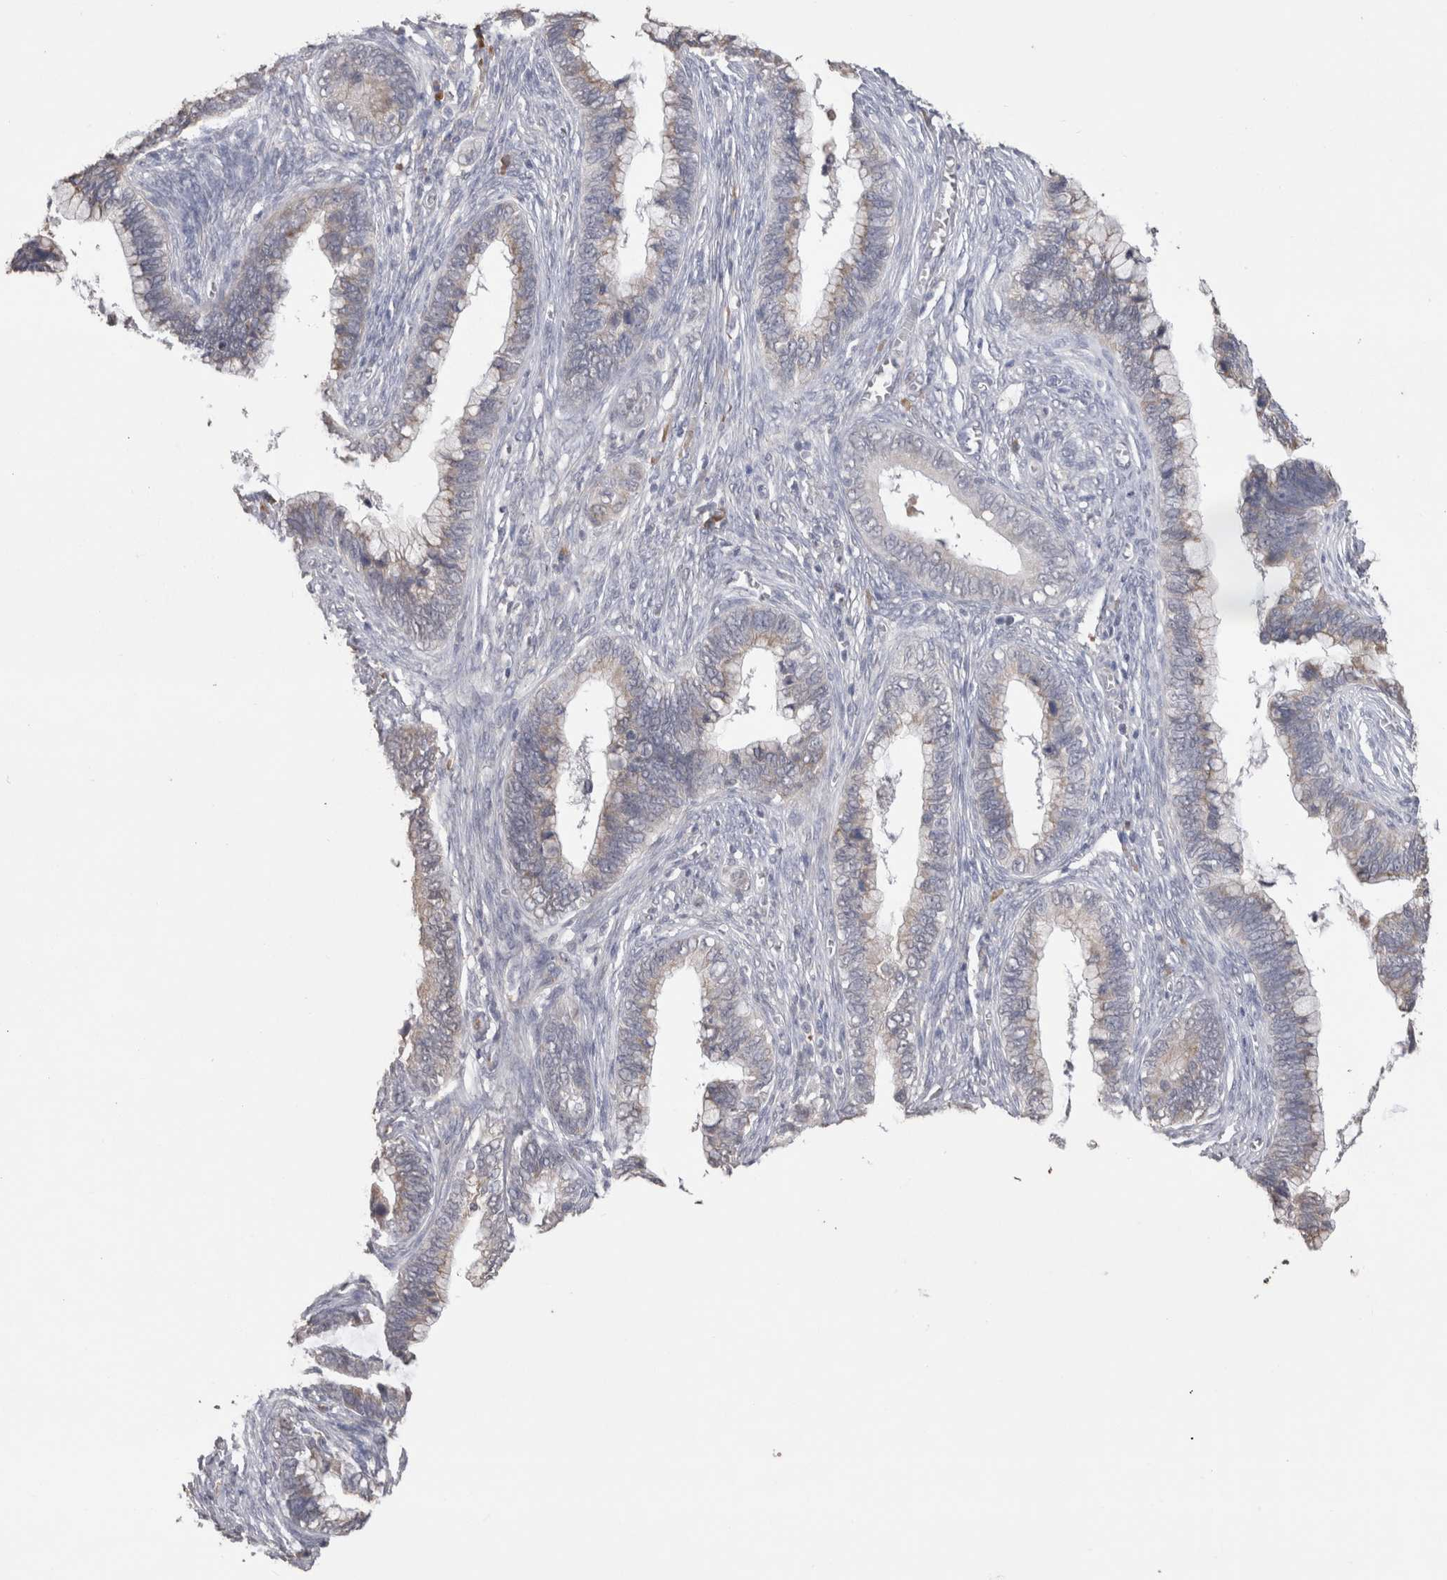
{"staining": {"intensity": "weak", "quantity": "25%-75%", "location": "cytoplasmic/membranous"}, "tissue": "cervical cancer", "cell_type": "Tumor cells", "image_type": "cancer", "snomed": [{"axis": "morphology", "description": "Adenocarcinoma, NOS"}, {"axis": "topography", "description": "Cervix"}], "caption": "A high-resolution image shows immunohistochemistry staining of cervical cancer (adenocarcinoma), which demonstrates weak cytoplasmic/membranous expression in approximately 25%-75% of tumor cells.", "gene": "NOMO1", "patient": {"sex": "female", "age": 44}}